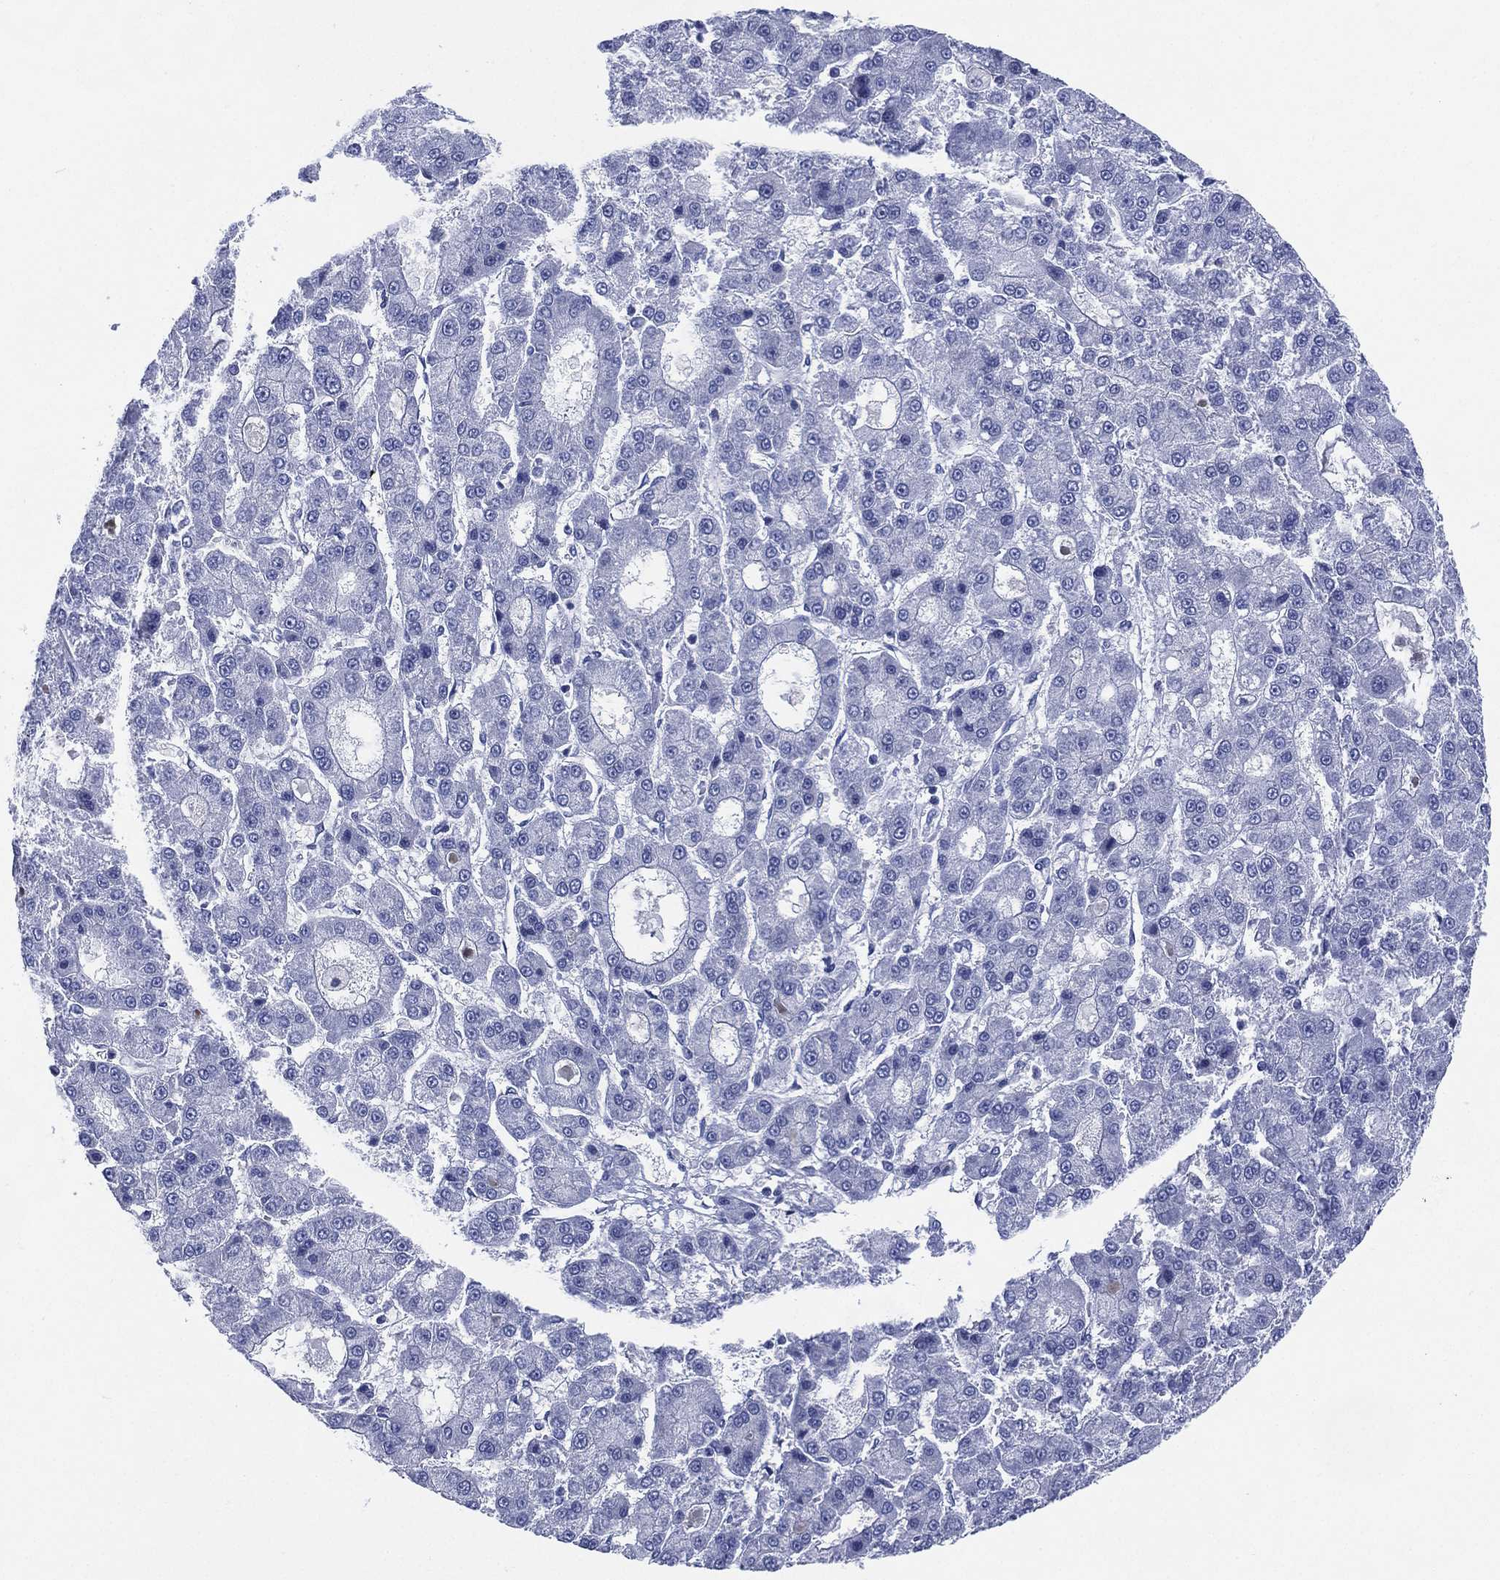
{"staining": {"intensity": "negative", "quantity": "none", "location": "none"}, "tissue": "liver cancer", "cell_type": "Tumor cells", "image_type": "cancer", "snomed": [{"axis": "morphology", "description": "Carcinoma, Hepatocellular, NOS"}, {"axis": "topography", "description": "Liver"}], "caption": "Tumor cells show no significant positivity in liver cancer. The staining is performed using DAB (3,3'-diaminobenzidine) brown chromogen with nuclei counter-stained in using hematoxylin.", "gene": "TMEM247", "patient": {"sex": "male", "age": 70}}